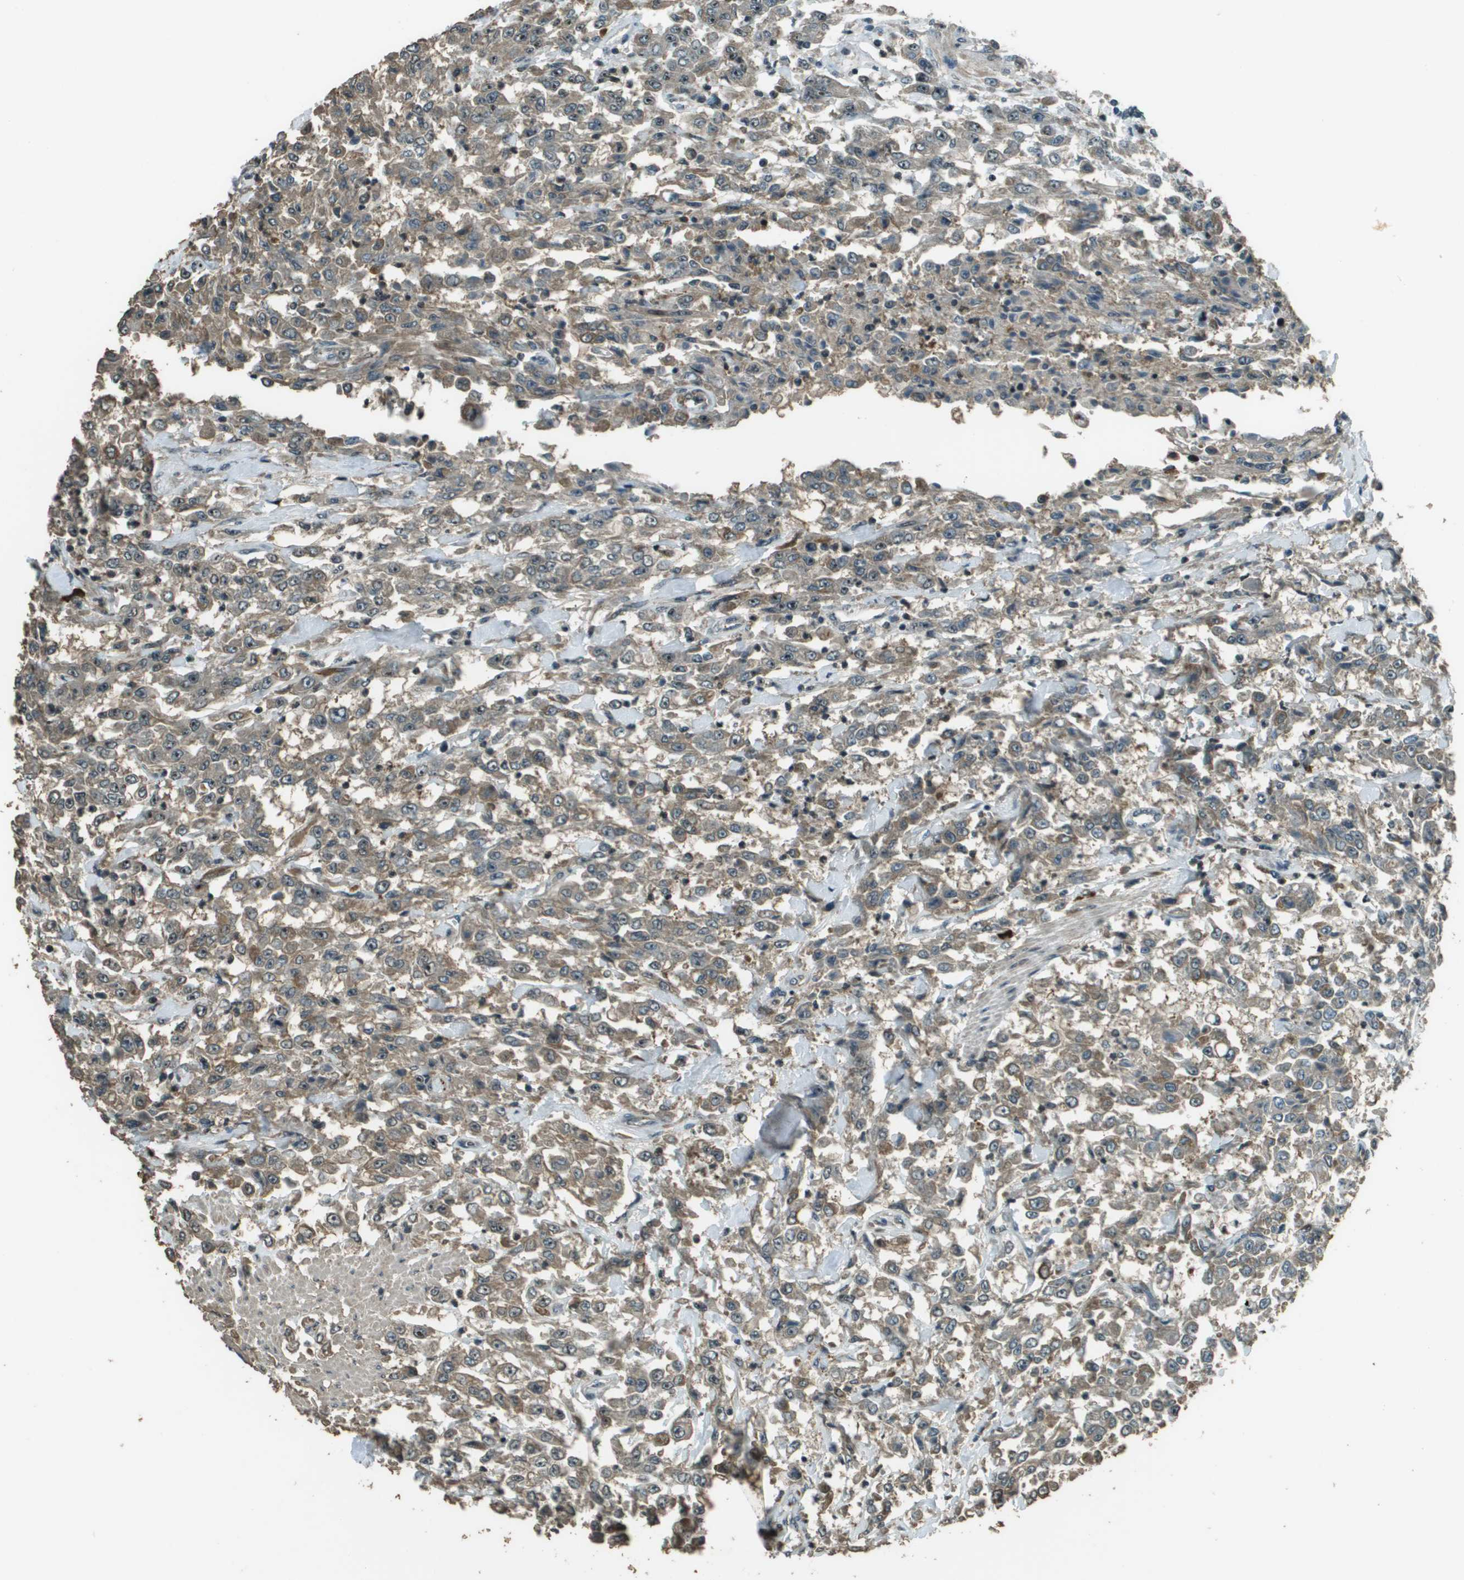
{"staining": {"intensity": "weak", "quantity": ">75%", "location": "cytoplasmic/membranous"}, "tissue": "urothelial cancer", "cell_type": "Tumor cells", "image_type": "cancer", "snomed": [{"axis": "morphology", "description": "Urothelial carcinoma, High grade"}, {"axis": "topography", "description": "Urinary bladder"}], "caption": "IHC (DAB) staining of high-grade urothelial carcinoma reveals weak cytoplasmic/membranous protein expression in about >75% of tumor cells.", "gene": "SDC3", "patient": {"sex": "male", "age": 46}}